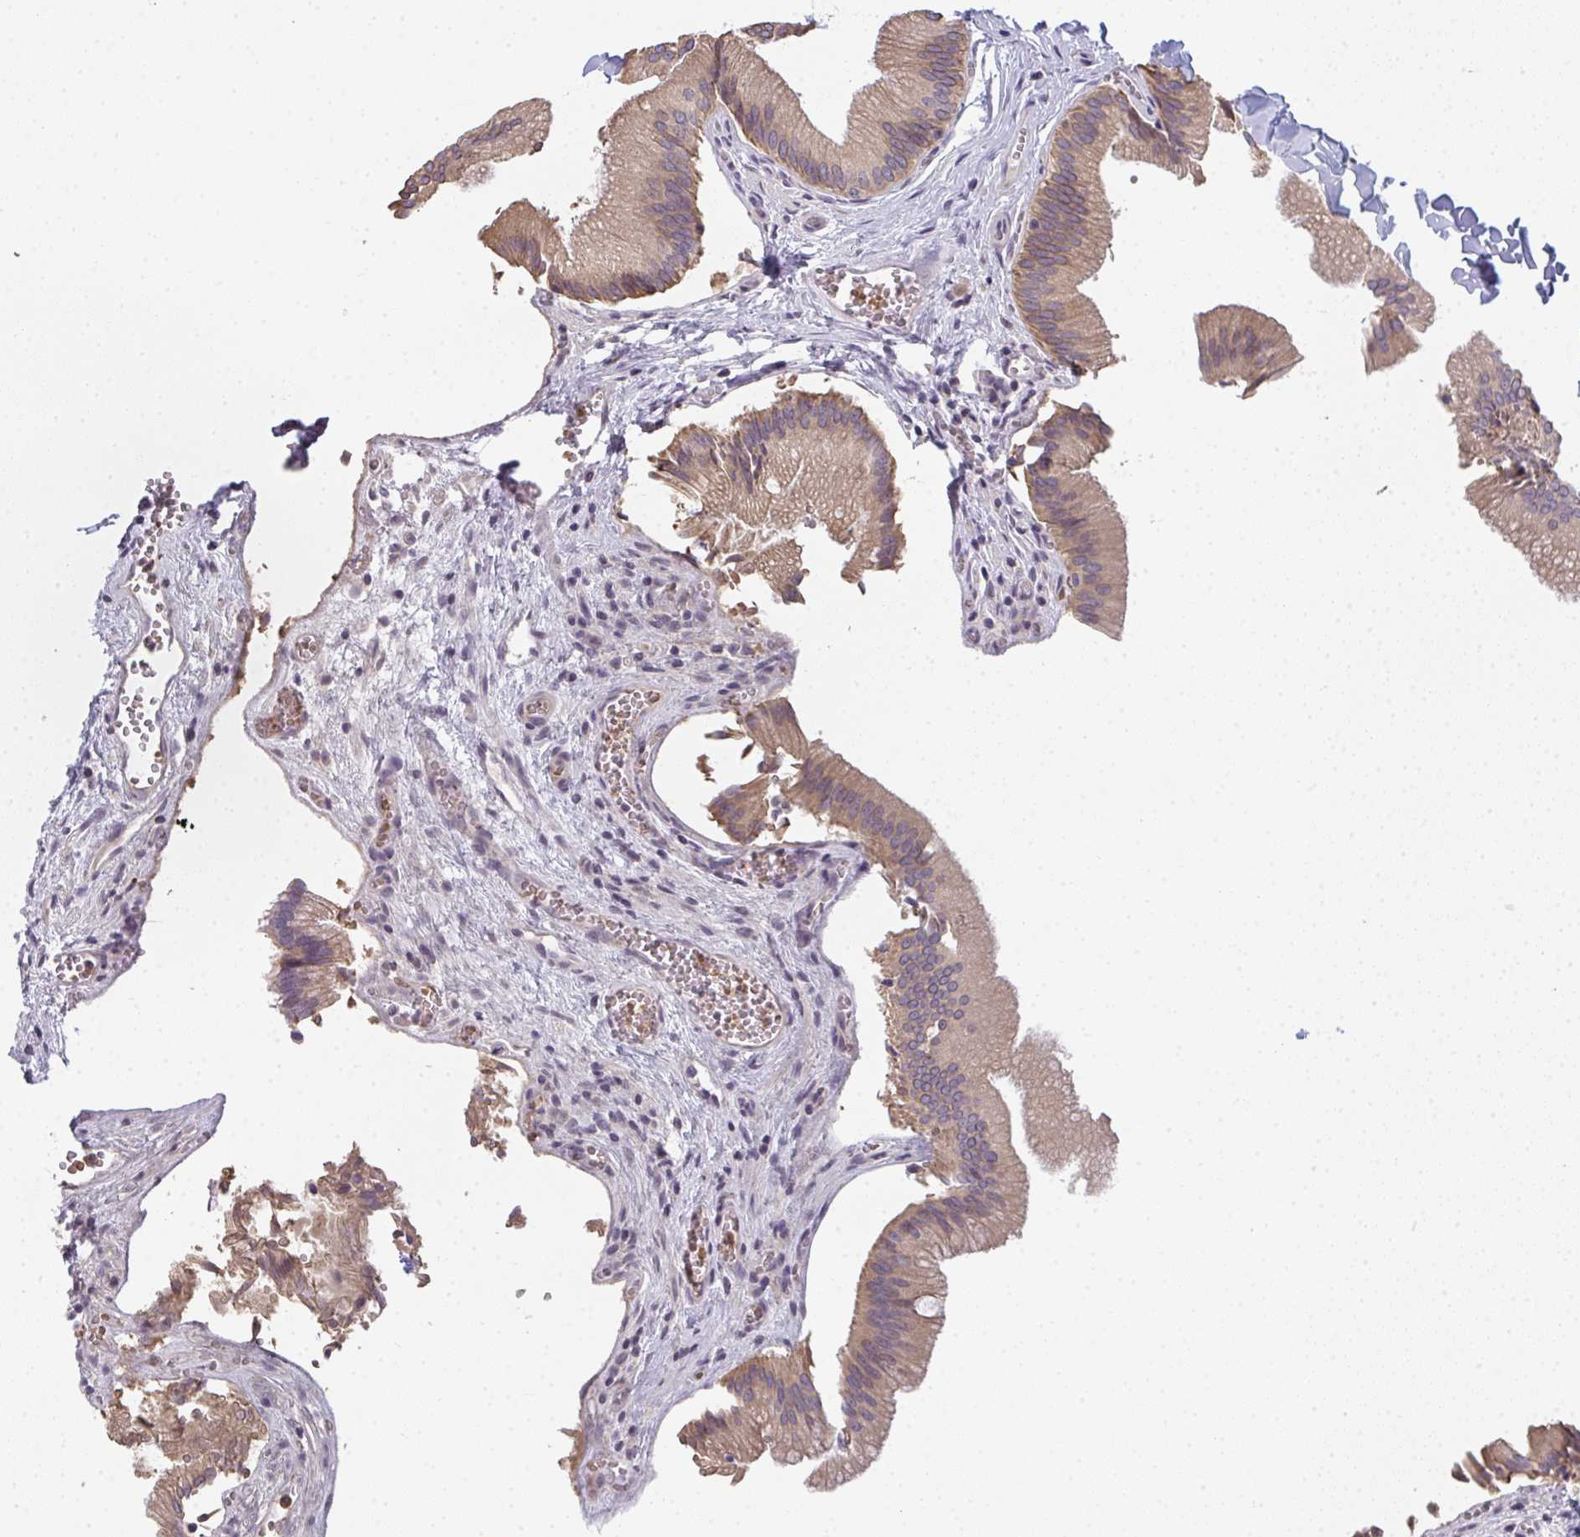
{"staining": {"intensity": "moderate", "quantity": ">75%", "location": "cytoplasmic/membranous"}, "tissue": "gallbladder", "cell_type": "Glandular cells", "image_type": "normal", "snomed": [{"axis": "morphology", "description": "Normal tissue, NOS"}, {"axis": "topography", "description": "Gallbladder"}], "caption": "A photomicrograph of gallbladder stained for a protein displays moderate cytoplasmic/membranous brown staining in glandular cells. (DAB = brown stain, brightfield microscopy at high magnification).", "gene": "RIOK1", "patient": {"sex": "male", "age": 17}}